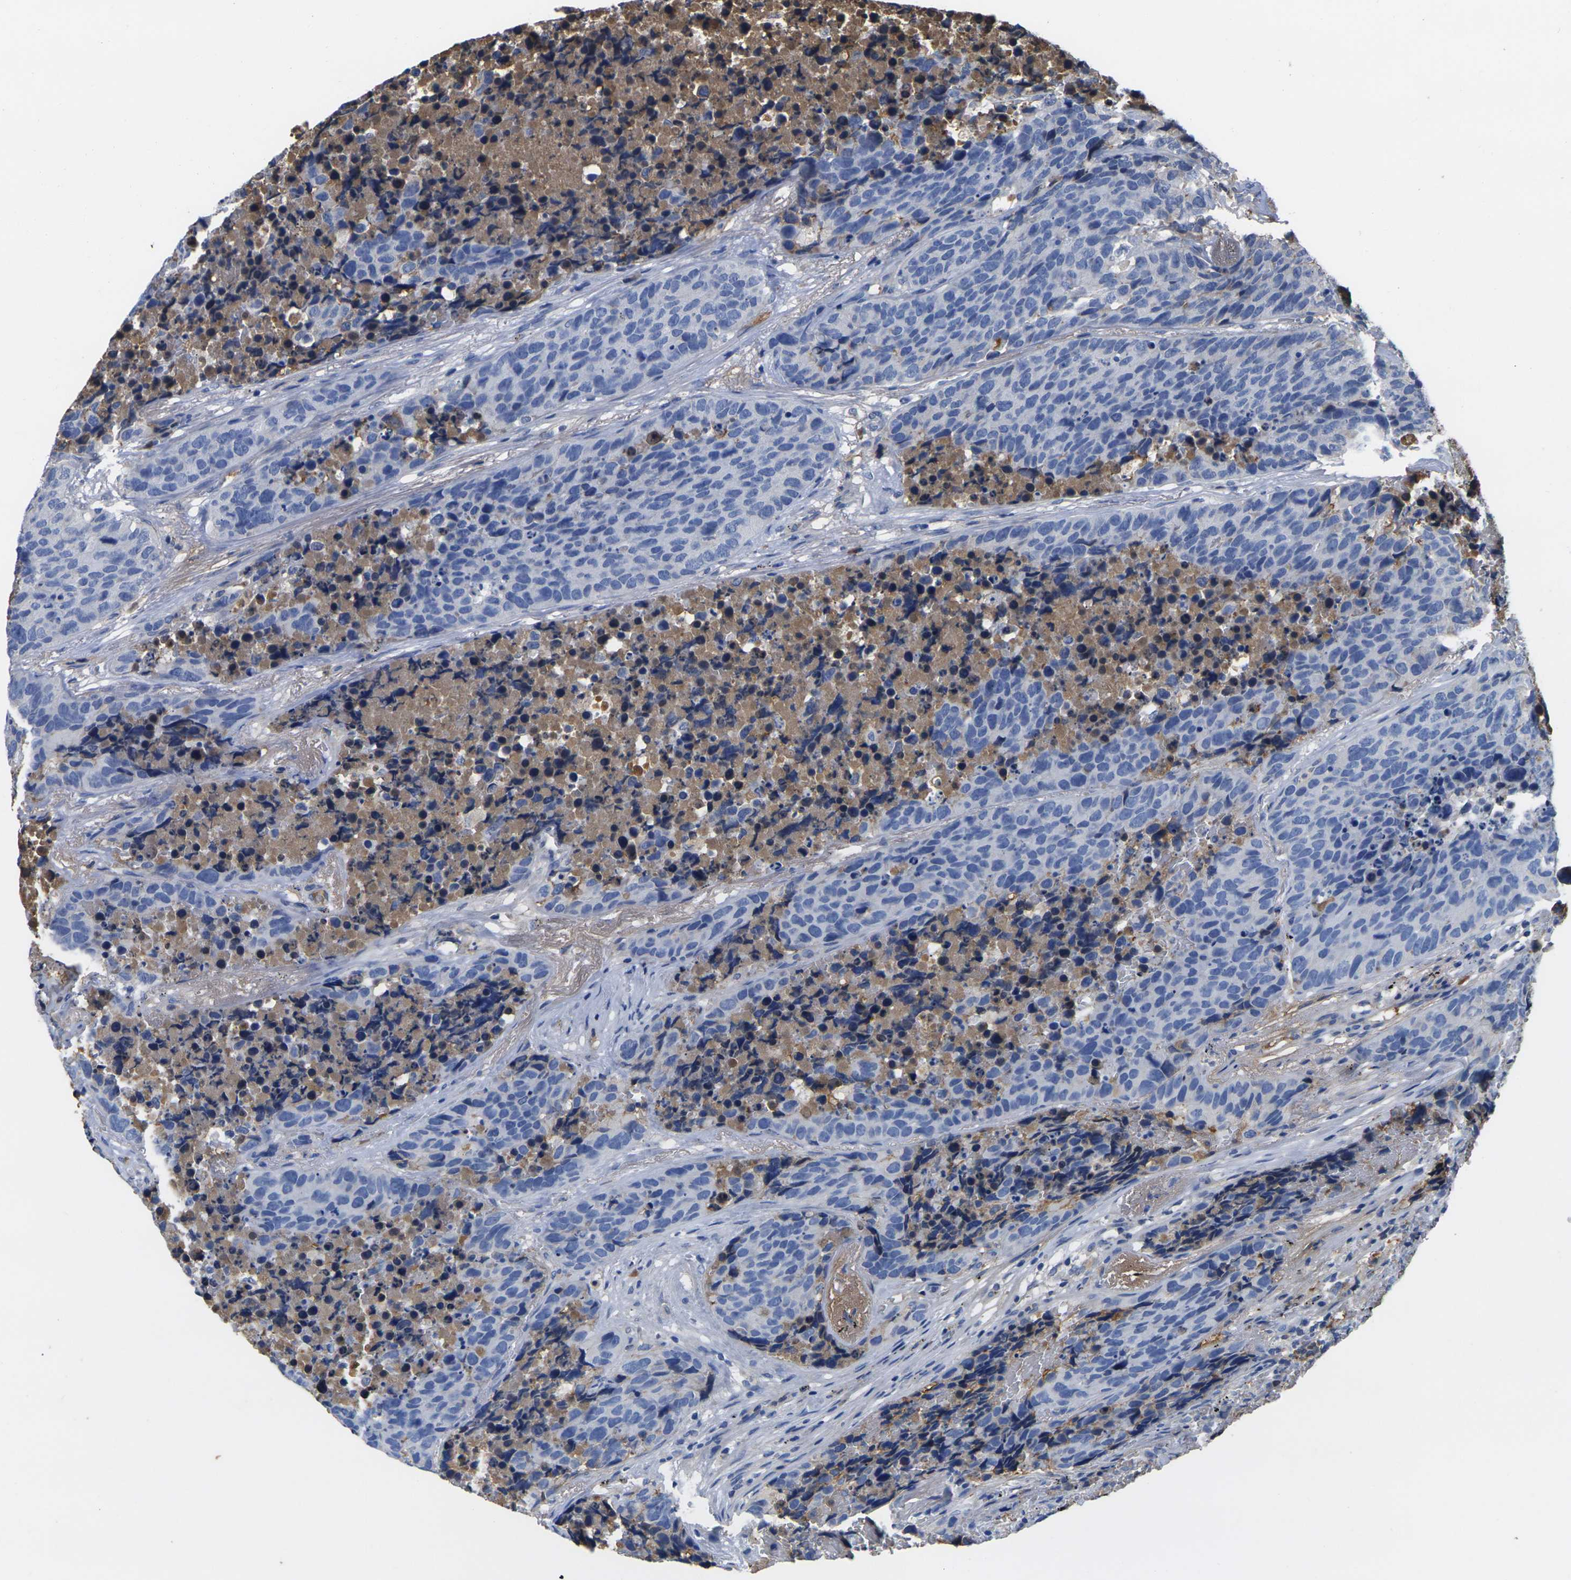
{"staining": {"intensity": "negative", "quantity": "none", "location": "none"}, "tissue": "carcinoid", "cell_type": "Tumor cells", "image_type": "cancer", "snomed": [{"axis": "morphology", "description": "Carcinoid, malignant, NOS"}, {"axis": "topography", "description": "Lung"}], "caption": "High power microscopy image of an IHC histopathology image of carcinoid, revealing no significant expression in tumor cells.", "gene": "GREM2", "patient": {"sex": "male", "age": 60}}